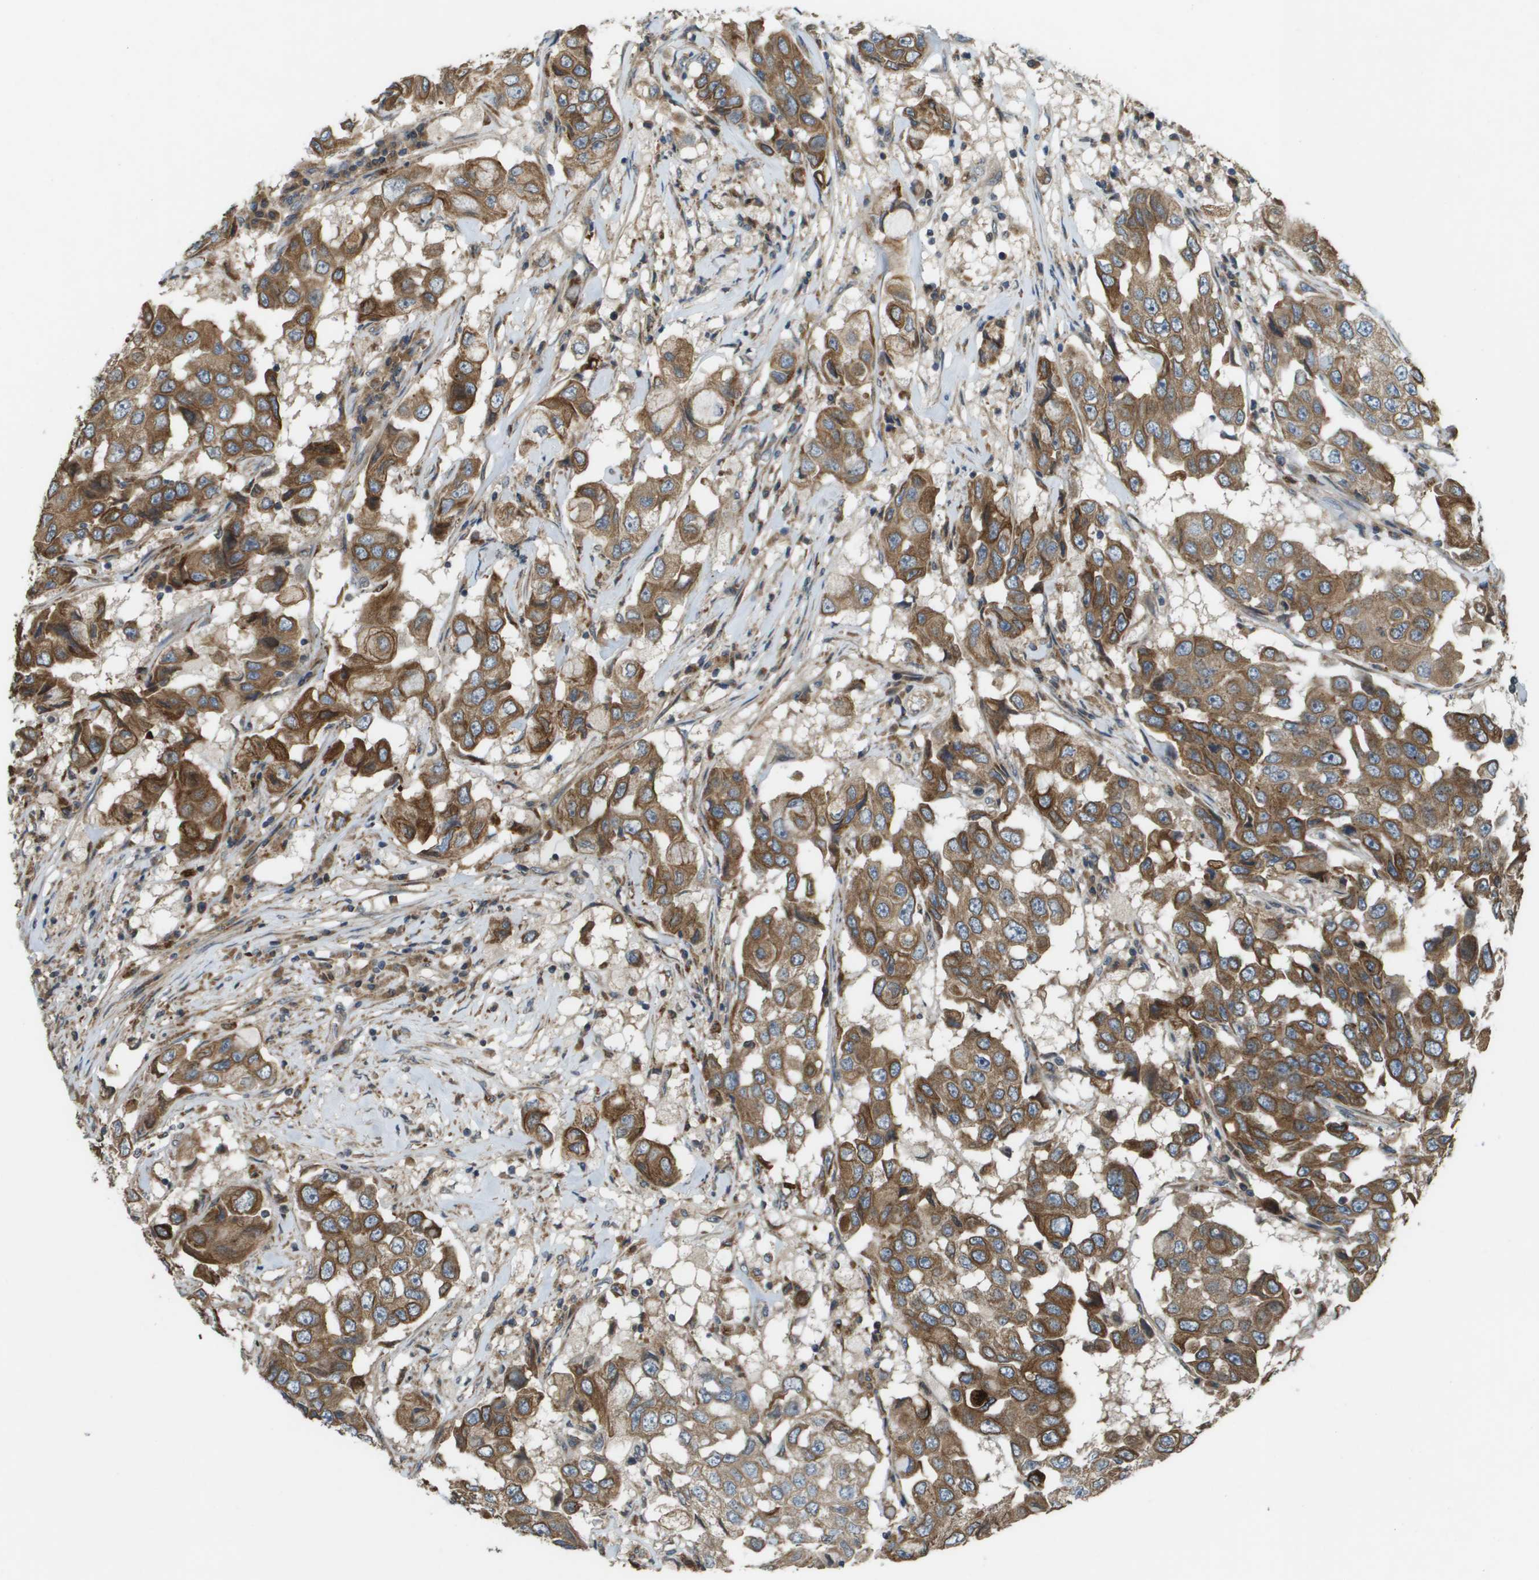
{"staining": {"intensity": "moderate", "quantity": ">75%", "location": "cytoplasmic/membranous"}, "tissue": "breast cancer", "cell_type": "Tumor cells", "image_type": "cancer", "snomed": [{"axis": "morphology", "description": "Duct carcinoma"}, {"axis": "topography", "description": "Breast"}], "caption": "Brown immunohistochemical staining in breast cancer reveals moderate cytoplasmic/membranous positivity in about >75% of tumor cells.", "gene": "CDKN2C", "patient": {"sex": "female", "age": 27}}